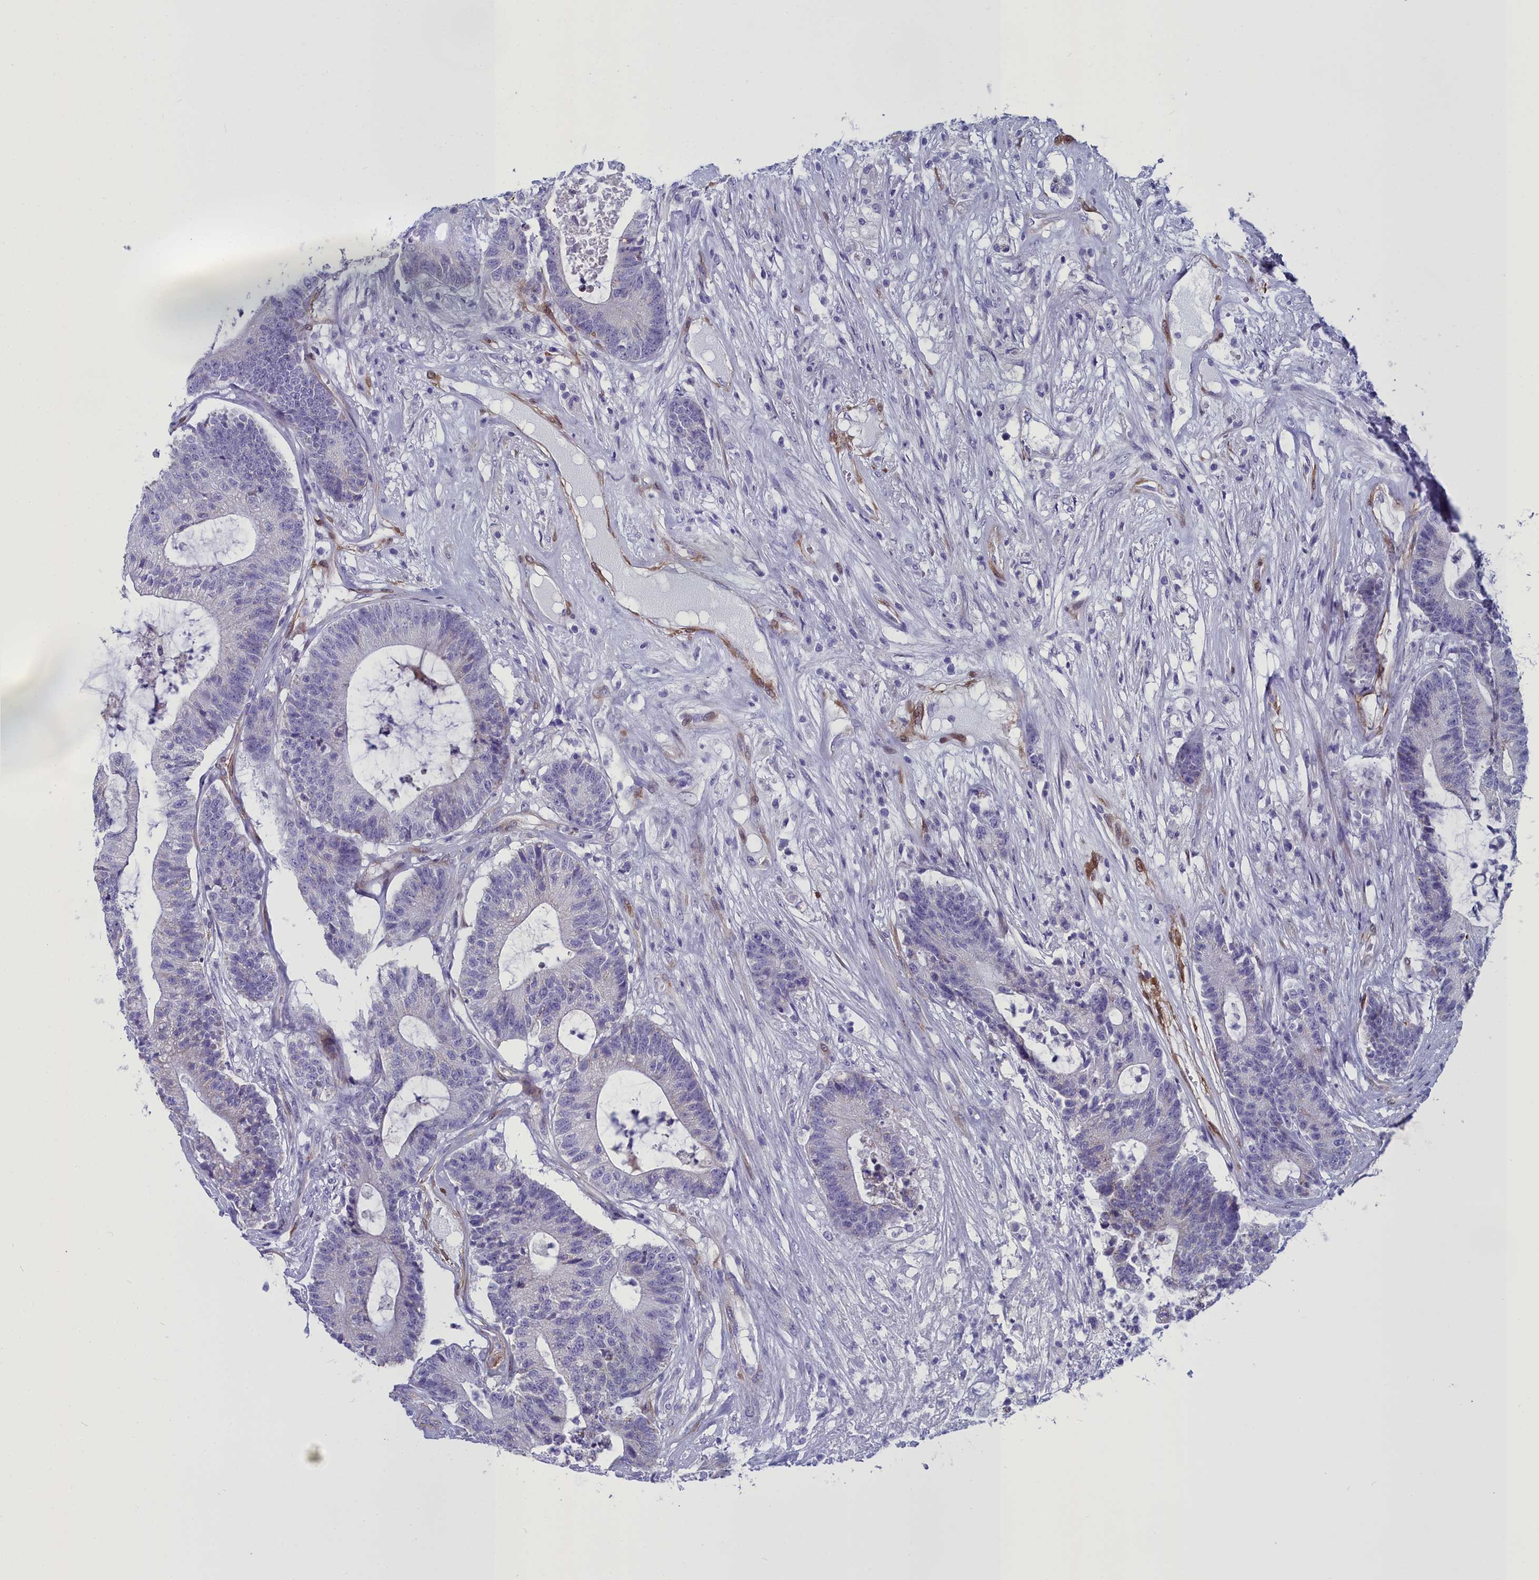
{"staining": {"intensity": "negative", "quantity": "none", "location": "none"}, "tissue": "colorectal cancer", "cell_type": "Tumor cells", "image_type": "cancer", "snomed": [{"axis": "morphology", "description": "Adenocarcinoma, NOS"}, {"axis": "topography", "description": "Colon"}], "caption": "A high-resolution histopathology image shows immunohistochemistry (IHC) staining of colorectal adenocarcinoma, which displays no significant staining in tumor cells.", "gene": "PPP1R14A", "patient": {"sex": "female", "age": 84}}